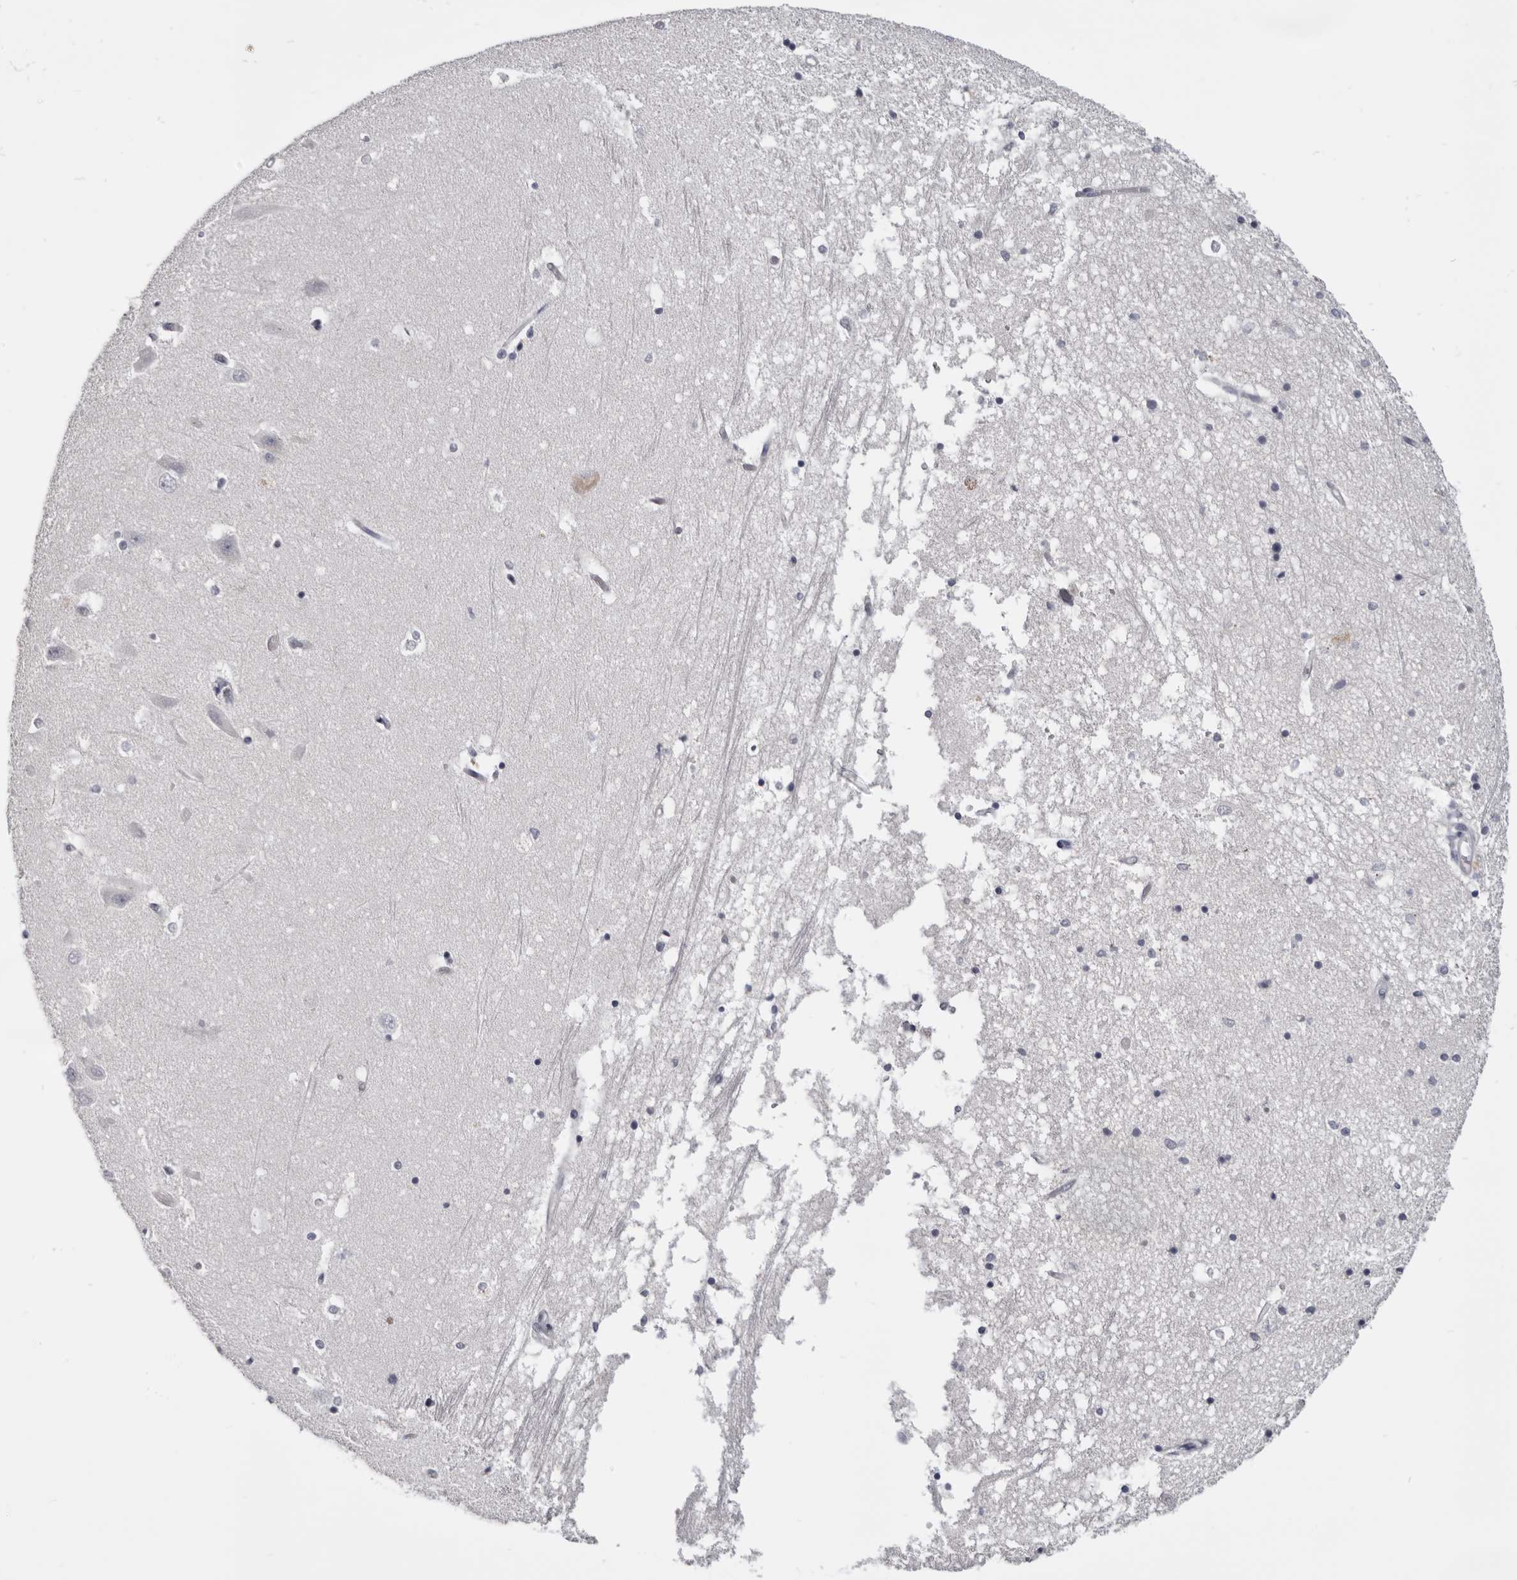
{"staining": {"intensity": "negative", "quantity": "none", "location": "none"}, "tissue": "hippocampus", "cell_type": "Glial cells", "image_type": "normal", "snomed": [{"axis": "morphology", "description": "Normal tissue, NOS"}, {"axis": "topography", "description": "Hippocampus"}], "caption": "An image of hippocampus stained for a protein demonstrates no brown staining in glial cells. (Brightfield microscopy of DAB (3,3'-diaminobenzidine) immunohistochemistry (IHC) at high magnification).", "gene": "CGN", "patient": {"sex": "male", "age": 45}}